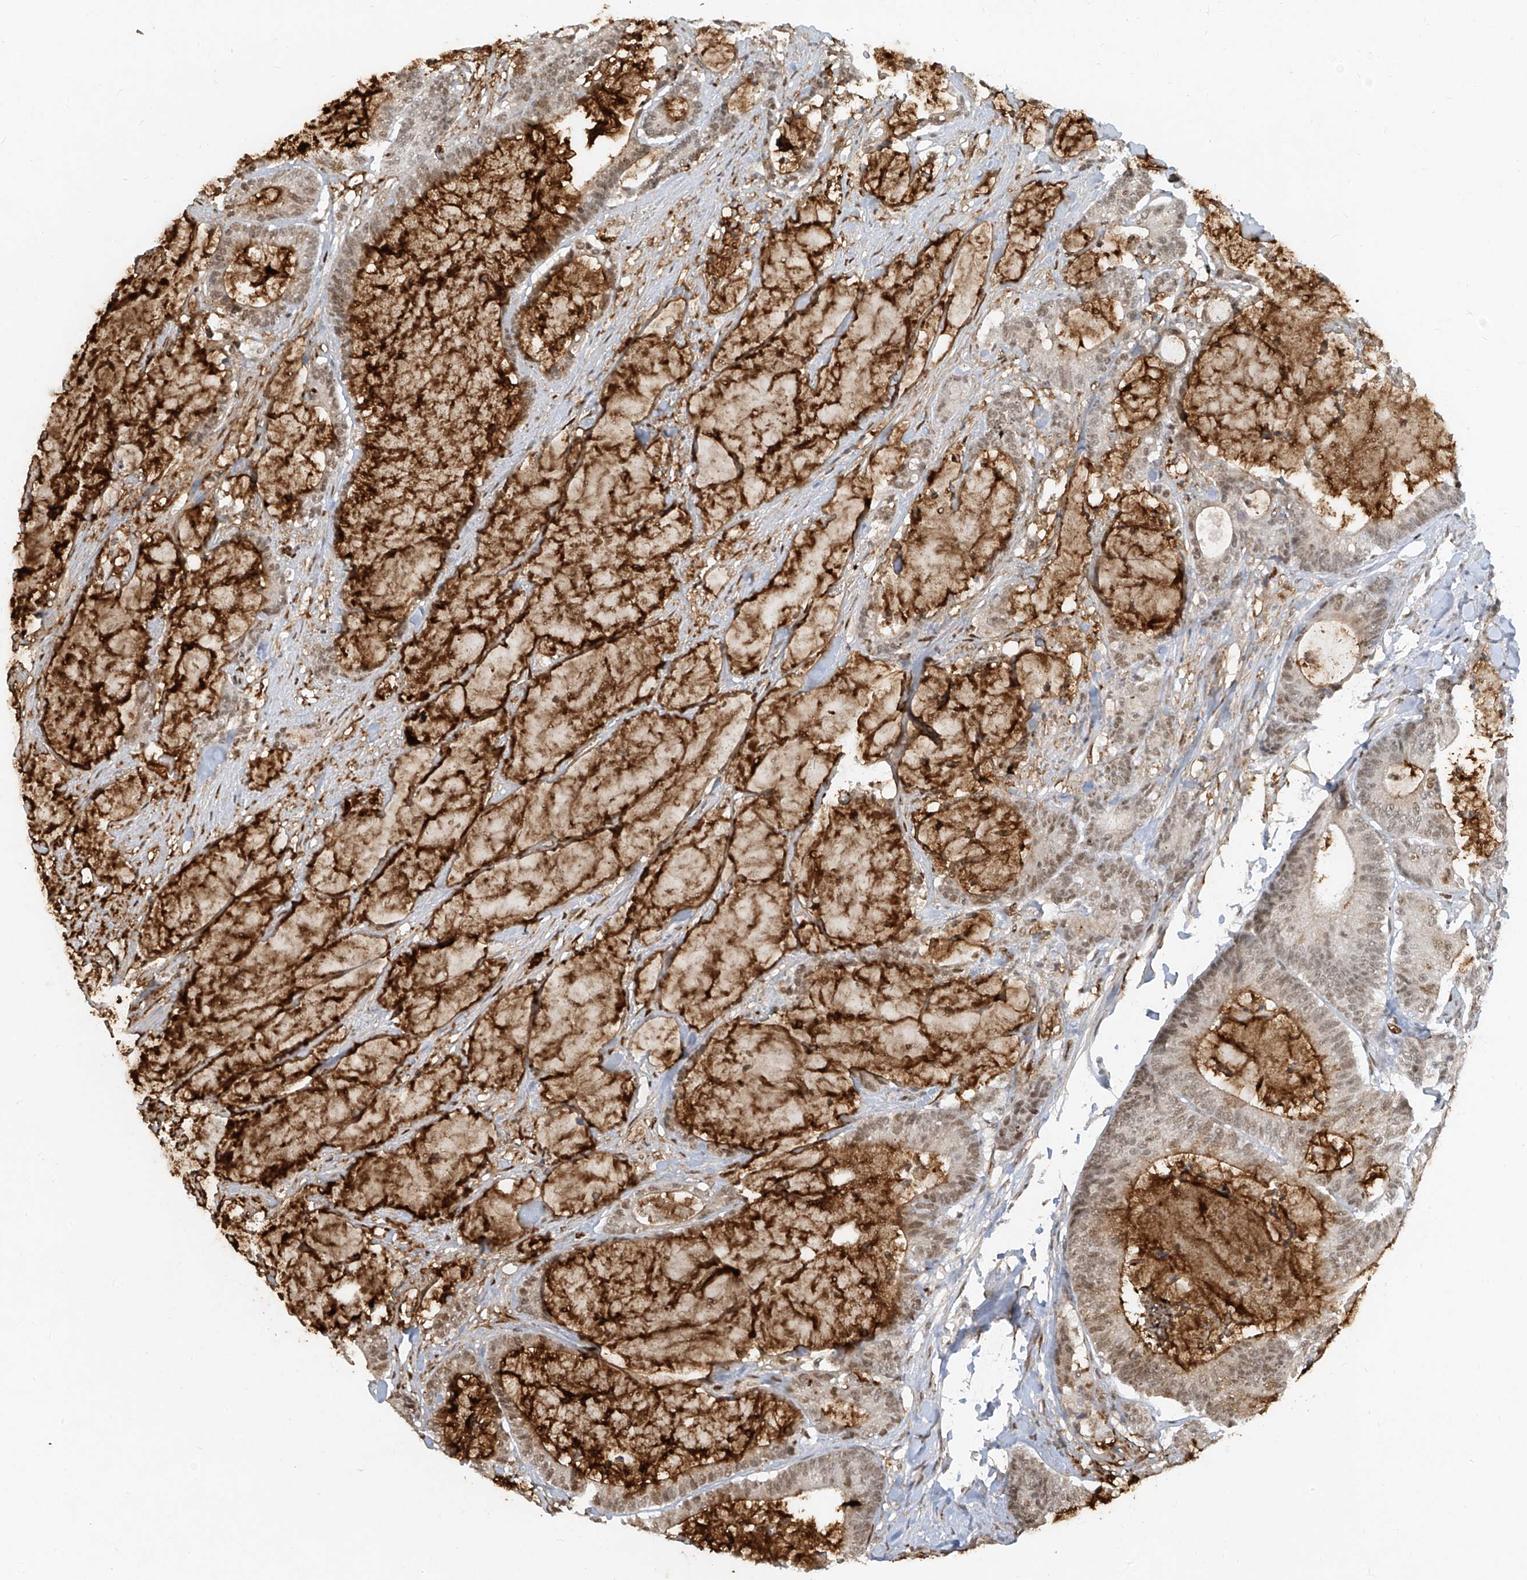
{"staining": {"intensity": "moderate", "quantity": ">75%", "location": "nuclear"}, "tissue": "colorectal cancer", "cell_type": "Tumor cells", "image_type": "cancer", "snomed": [{"axis": "morphology", "description": "Adenocarcinoma, NOS"}, {"axis": "topography", "description": "Colon"}], "caption": "Human colorectal adenocarcinoma stained with a brown dye reveals moderate nuclear positive staining in approximately >75% of tumor cells.", "gene": "ATRIP", "patient": {"sex": "female", "age": 84}}